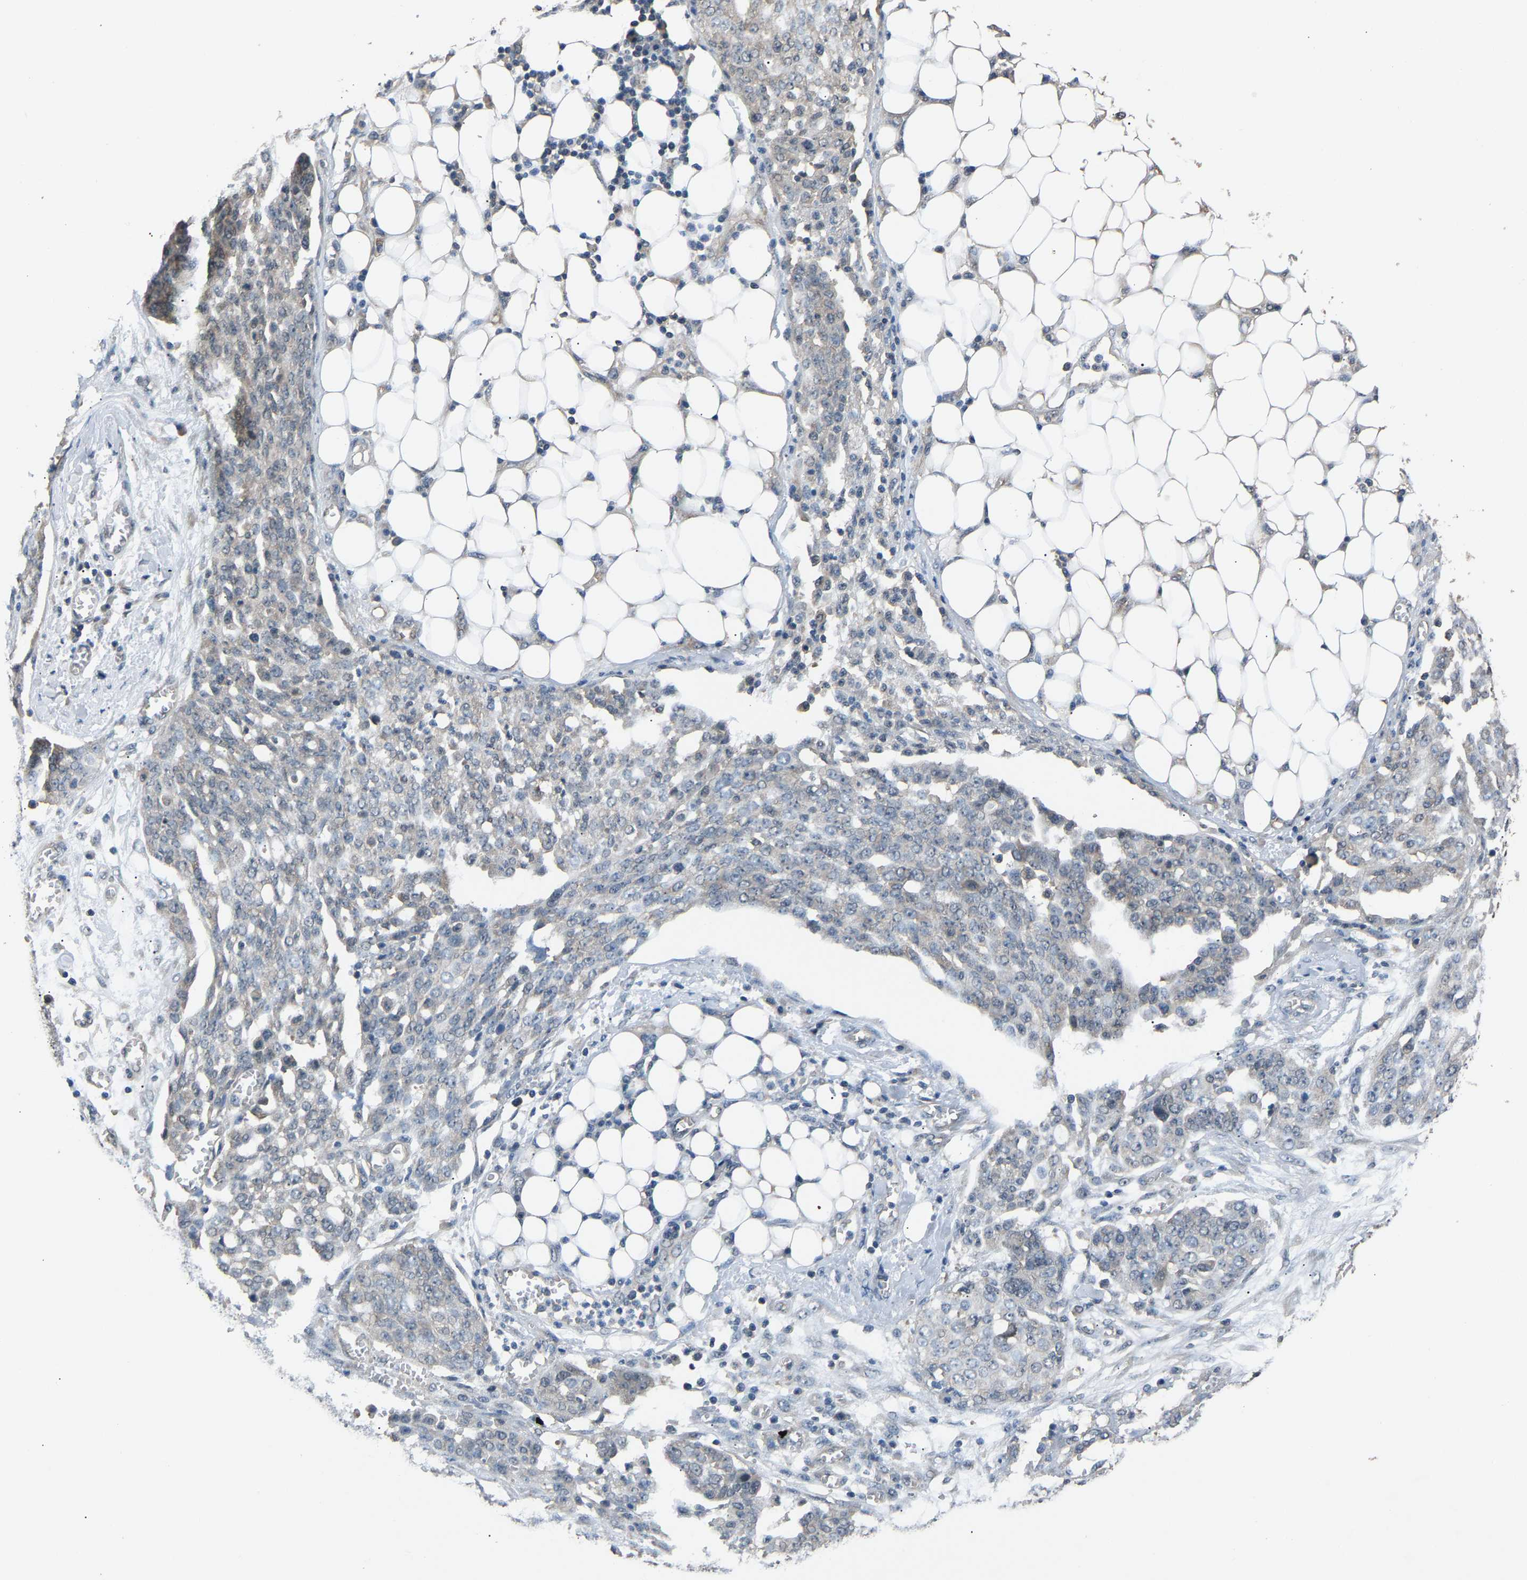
{"staining": {"intensity": "weak", "quantity": "<25%", "location": "cytoplasmic/membranous"}, "tissue": "ovarian cancer", "cell_type": "Tumor cells", "image_type": "cancer", "snomed": [{"axis": "morphology", "description": "Cystadenocarcinoma, serous, NOS"}, {"axis": "topography", "description": "Soft tissue"}, {"axis": "topography", "description": "Ovary"}], "caption": "Tumor cells are negative for brown protein staining in serous cystadenocarcinoma (ovarian).", "gene": "ABCC9", "patient": {"sex": "female", "age": 57}}